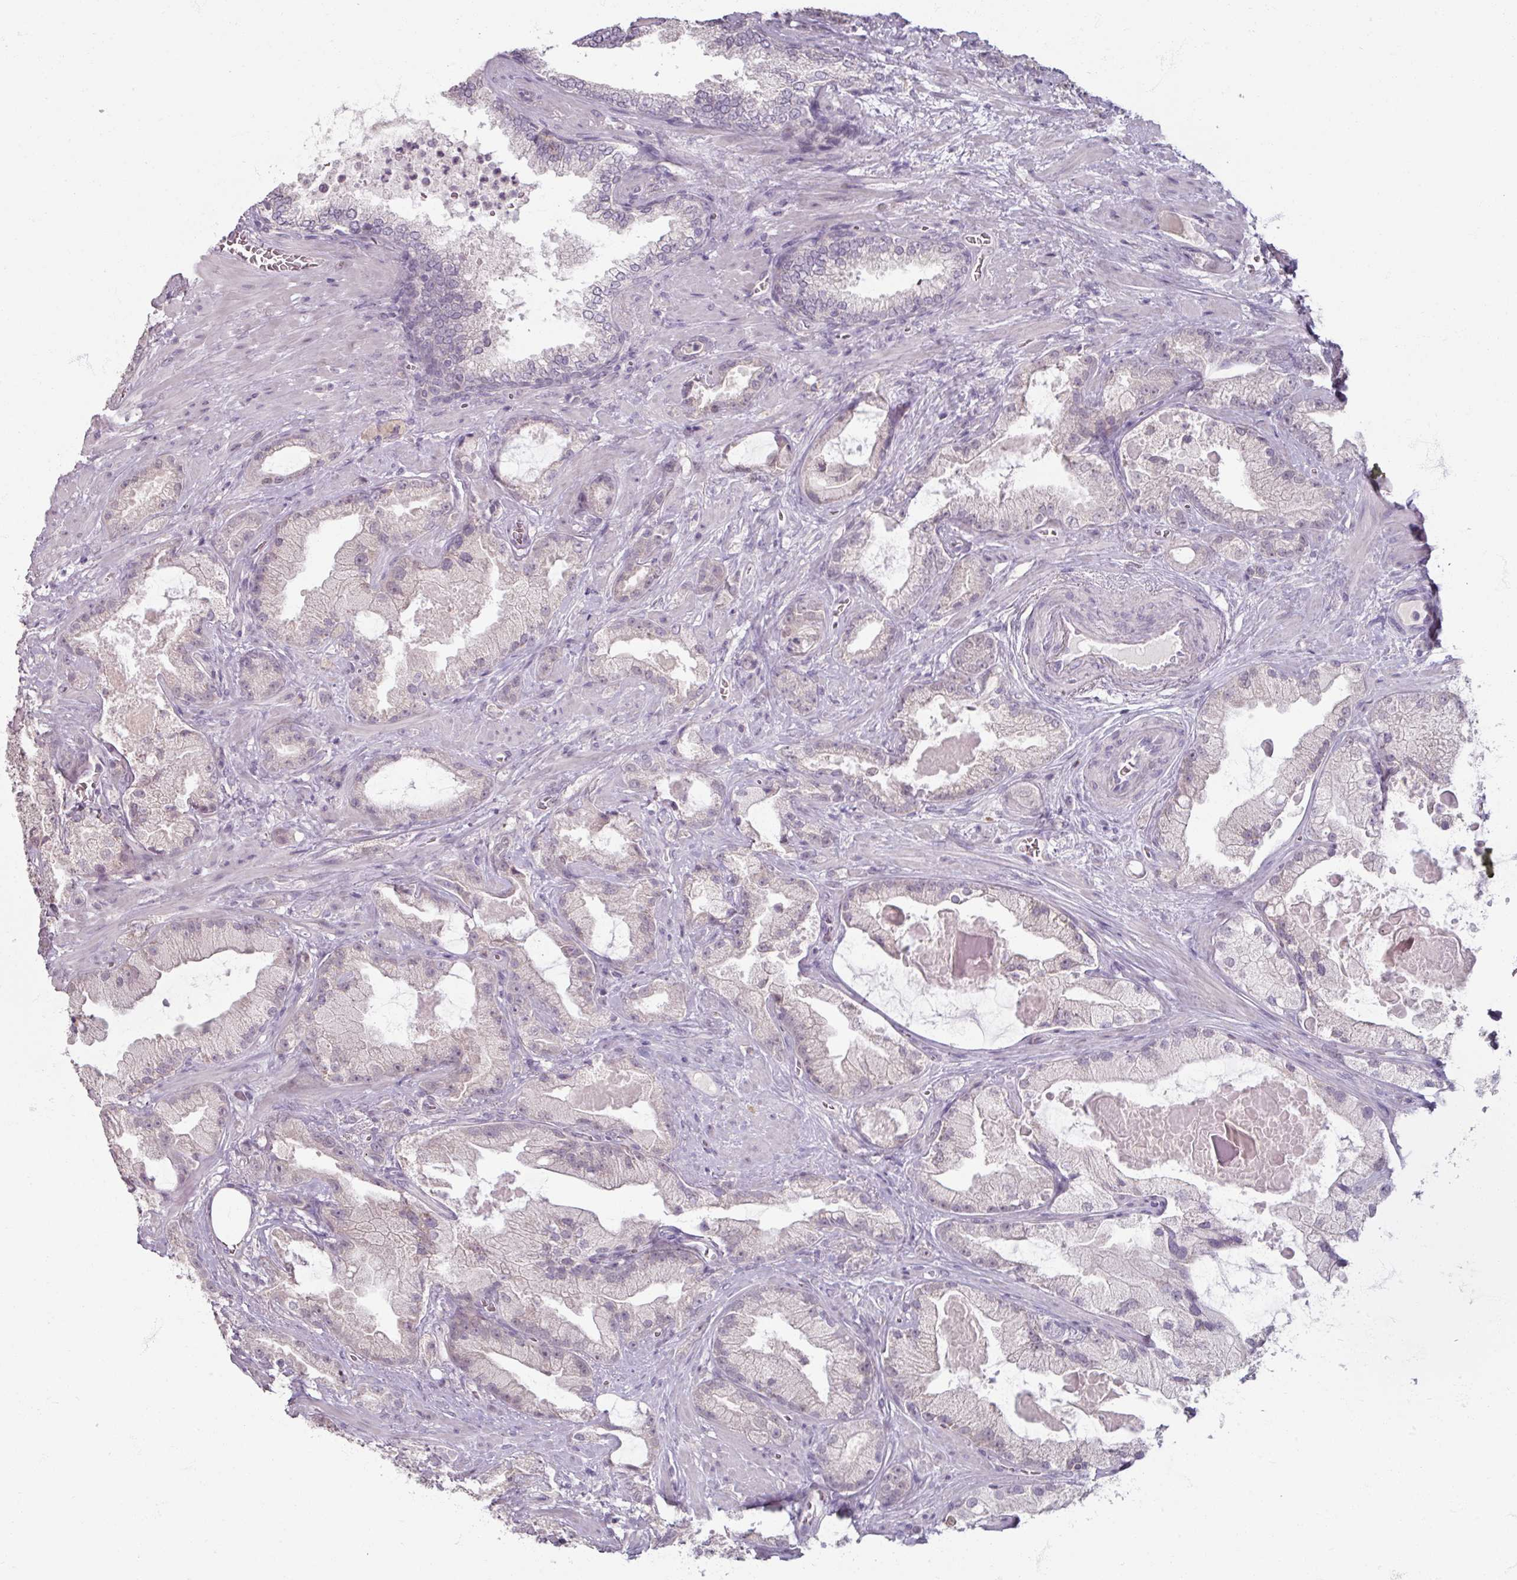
{"staining": {"intensity": "negative", "quantity": "none", "location": "none"}, "tissue": "prostate cancer", "cell_type": "Tumor cells", "image_type": "cancer", "snomed": [{"axis": "morphology", "description": "Adenocarcinoma, High grade"}, {"axis": "topography", "description": "Prostate"}], "caption": "Immunohistochemistry (IHC) micrograph of neoplastic tissue: high-grade adenocarcinoma (prostate) stained with DAB reveals no significant protein positivity in tumor cells.", "gene": "SOX11", "patient": {"sex": "male", "age": 68}}